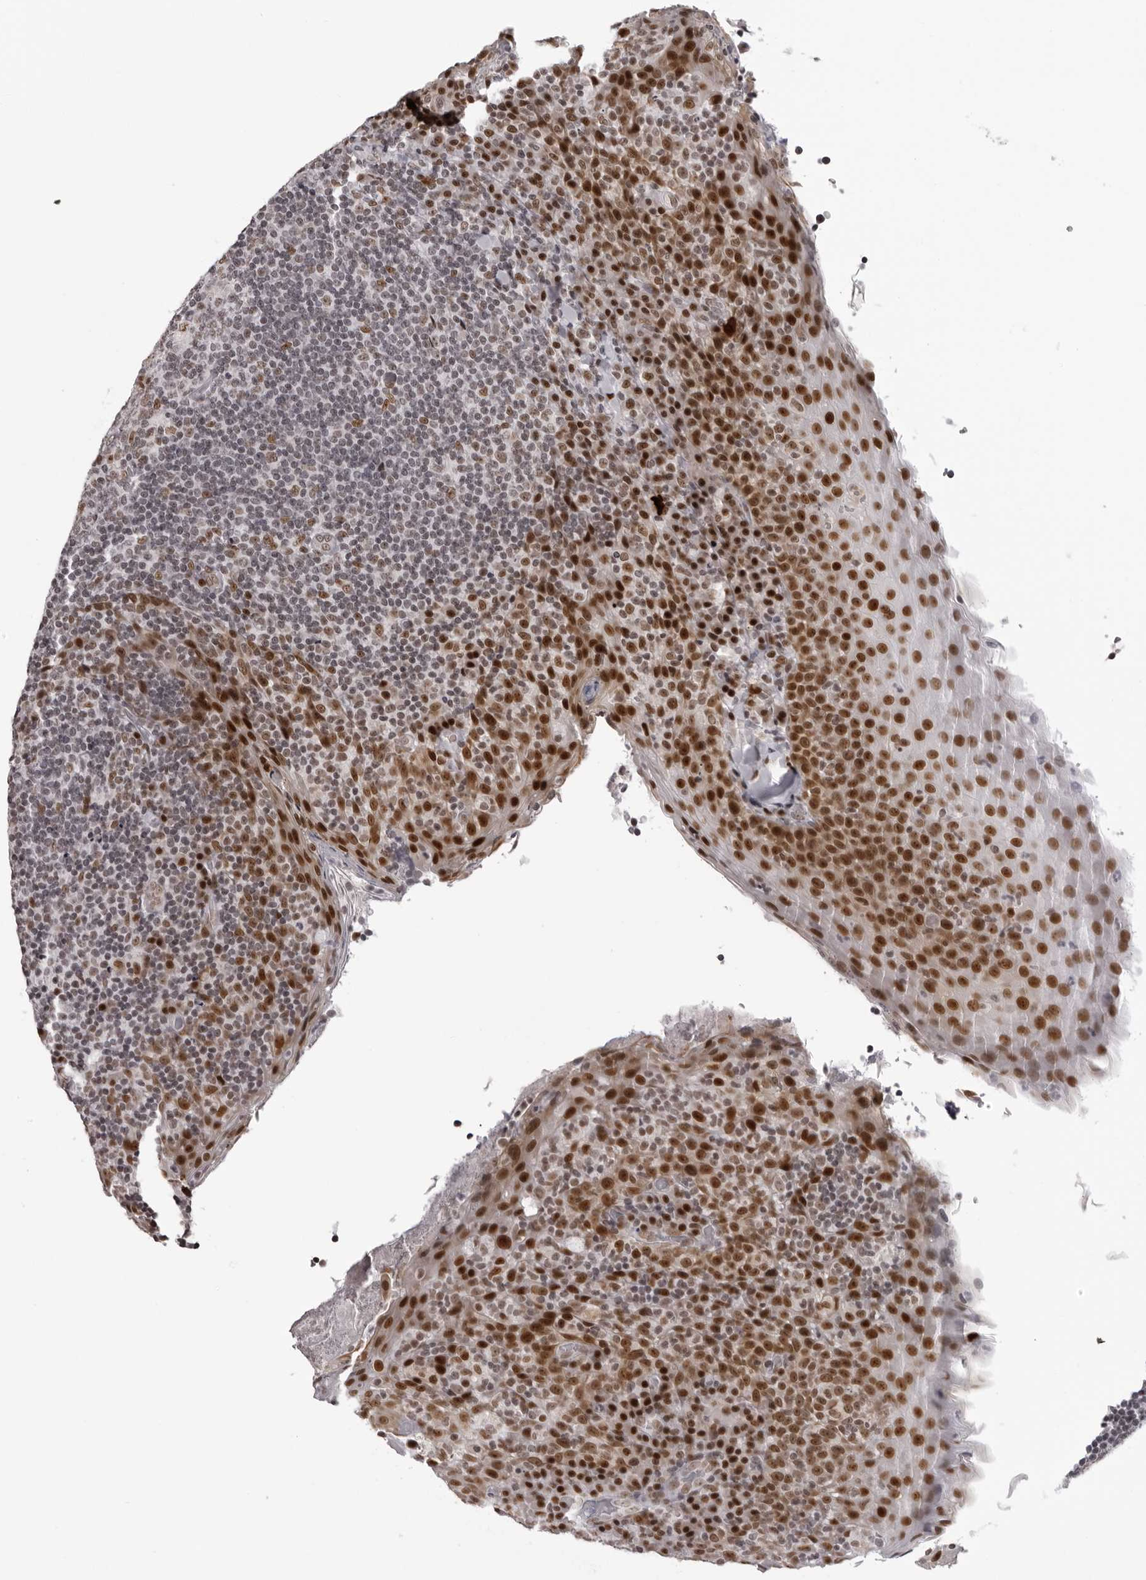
{"staining": {"intensity": "moderate", "quantity": "<25%", "location": "nuclear"}, "tissue": "tonsil", "cell_type": "Germinal center cells", "image_type": "normal", "snomed": [{"axis": "morphology", "description": "Normal tissue, NOS"}, {"axis": "topography", "description": "Tonsil"}], "caption": "DAB (3,3'-diaminobenzidine) immunohistochemical staining of benign tonsil demonstrates moderate nuclear protein expression in about <25% of germinal center cells.", "gene": "HEXIM2", "patient": {"sex": "male", "age": 17}}